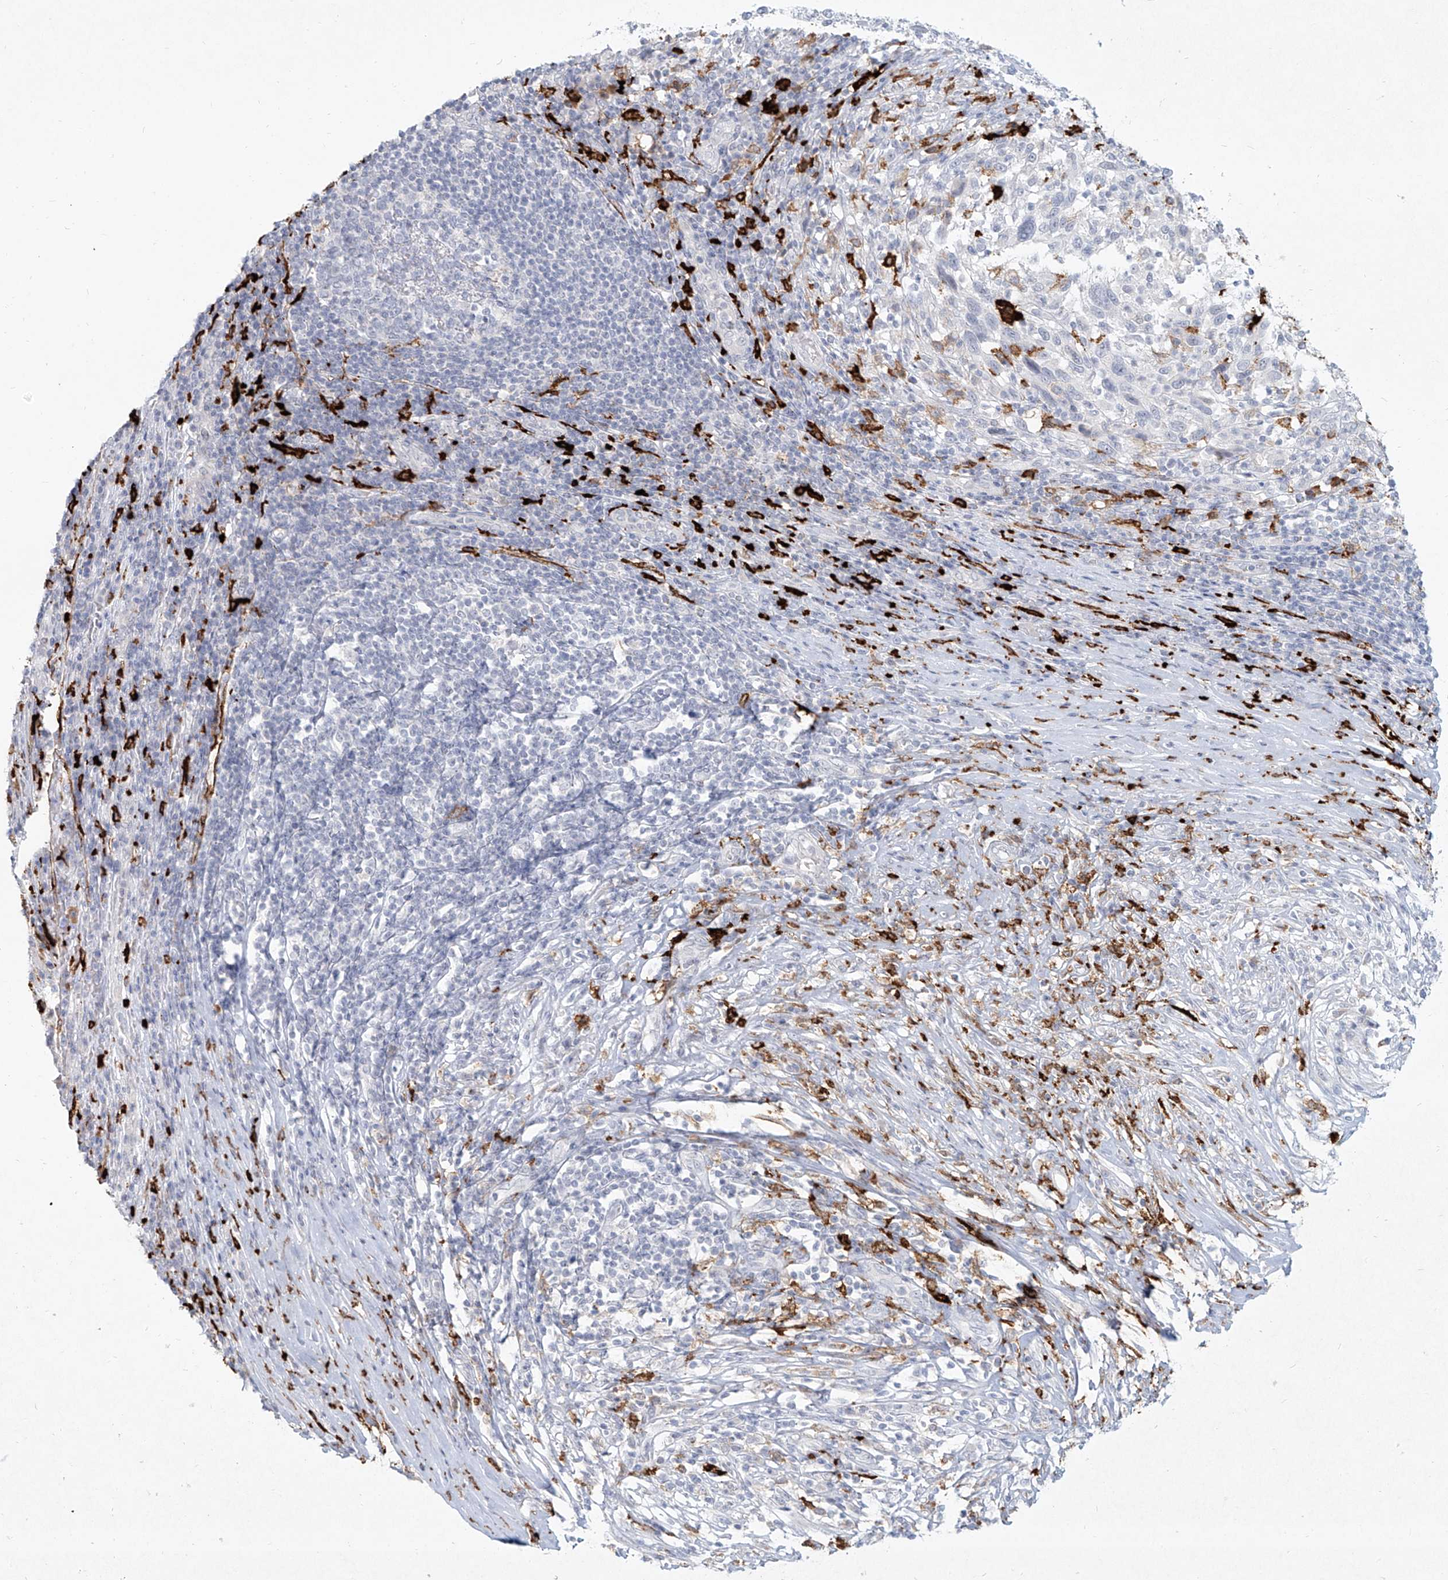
{"staining": {"intensity": "negative", "quantity": "none", "location": "none"}, "tissue": "melanoma", "cell_type": "Tumor cells", "image_type": "cancer", "snomed": [{"axis": "morphology", "description": "Malignant melanoma, Metastatic site"}, {"axis": "topography", "description": "Lymph node"}], "caption": "Immunohistochemistry of malignant melanoma (metastatic site) displays no expression in tumor cells.", "gene": "CD209", "patient": {"sex": "male", "age": 61}}